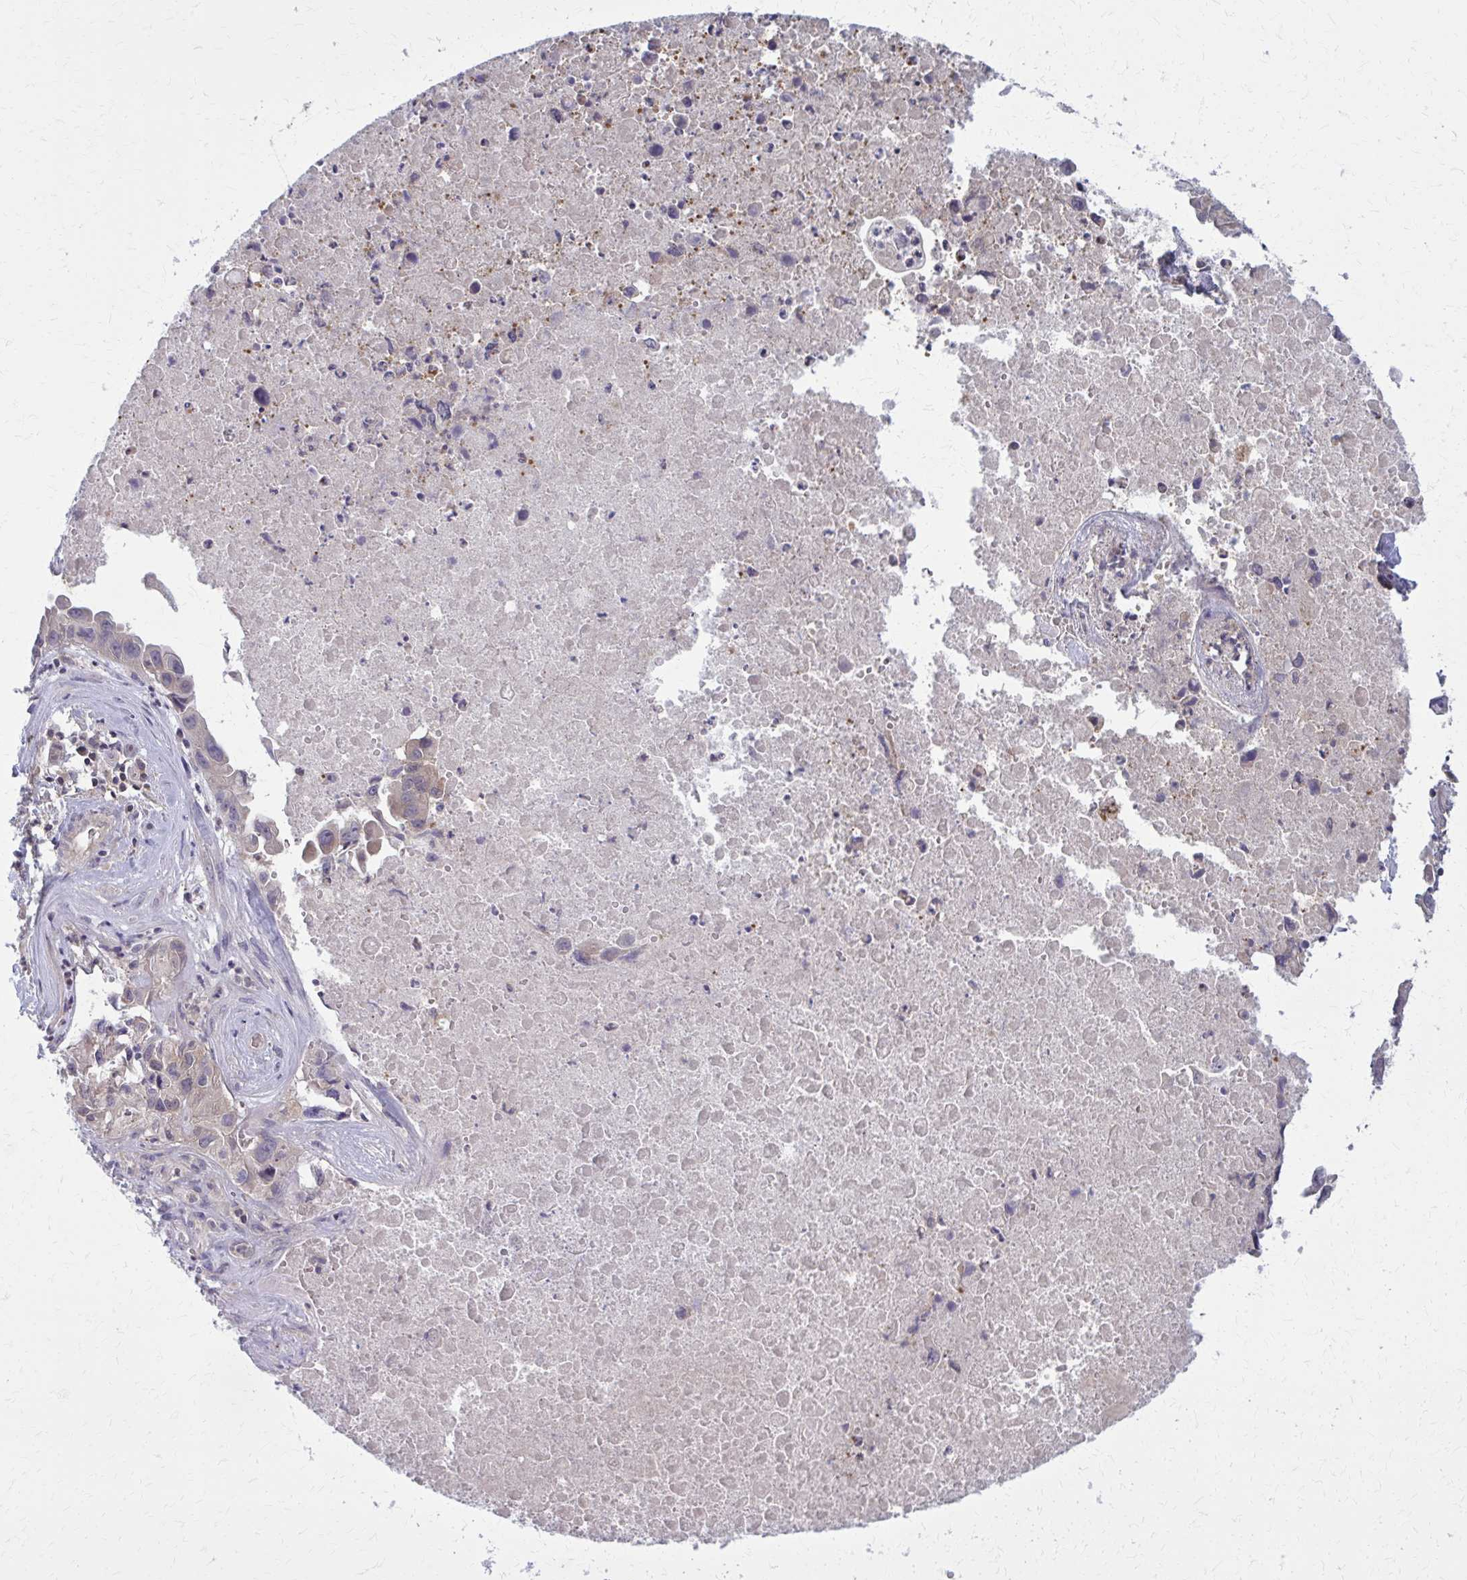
{"staining": {"intensity": "negative", "quantity": "none", "location": "none"}, "tissue": "lung cancer", "cell_type": "Tumor cells", "image_type": "cancer", "snomed": [{"axis": "morphology", "description": "Adenocarcinoma, NOS"}, {"axis": "topography", "description": "Lymph node"}, {"axis": "topography", "description": "Lung"}], "caption": "Immunohistochemistry (IHC) of adenocarcinoma (lung) exhibits no positivity in tumor cells. (Brightfield microscopy of DAB (3,3'-diaminobenzidine) immunohistochemistry (IHC) at high magnification).", "gene": "DBI", "patient": {"sex": "male", "age": 64}}